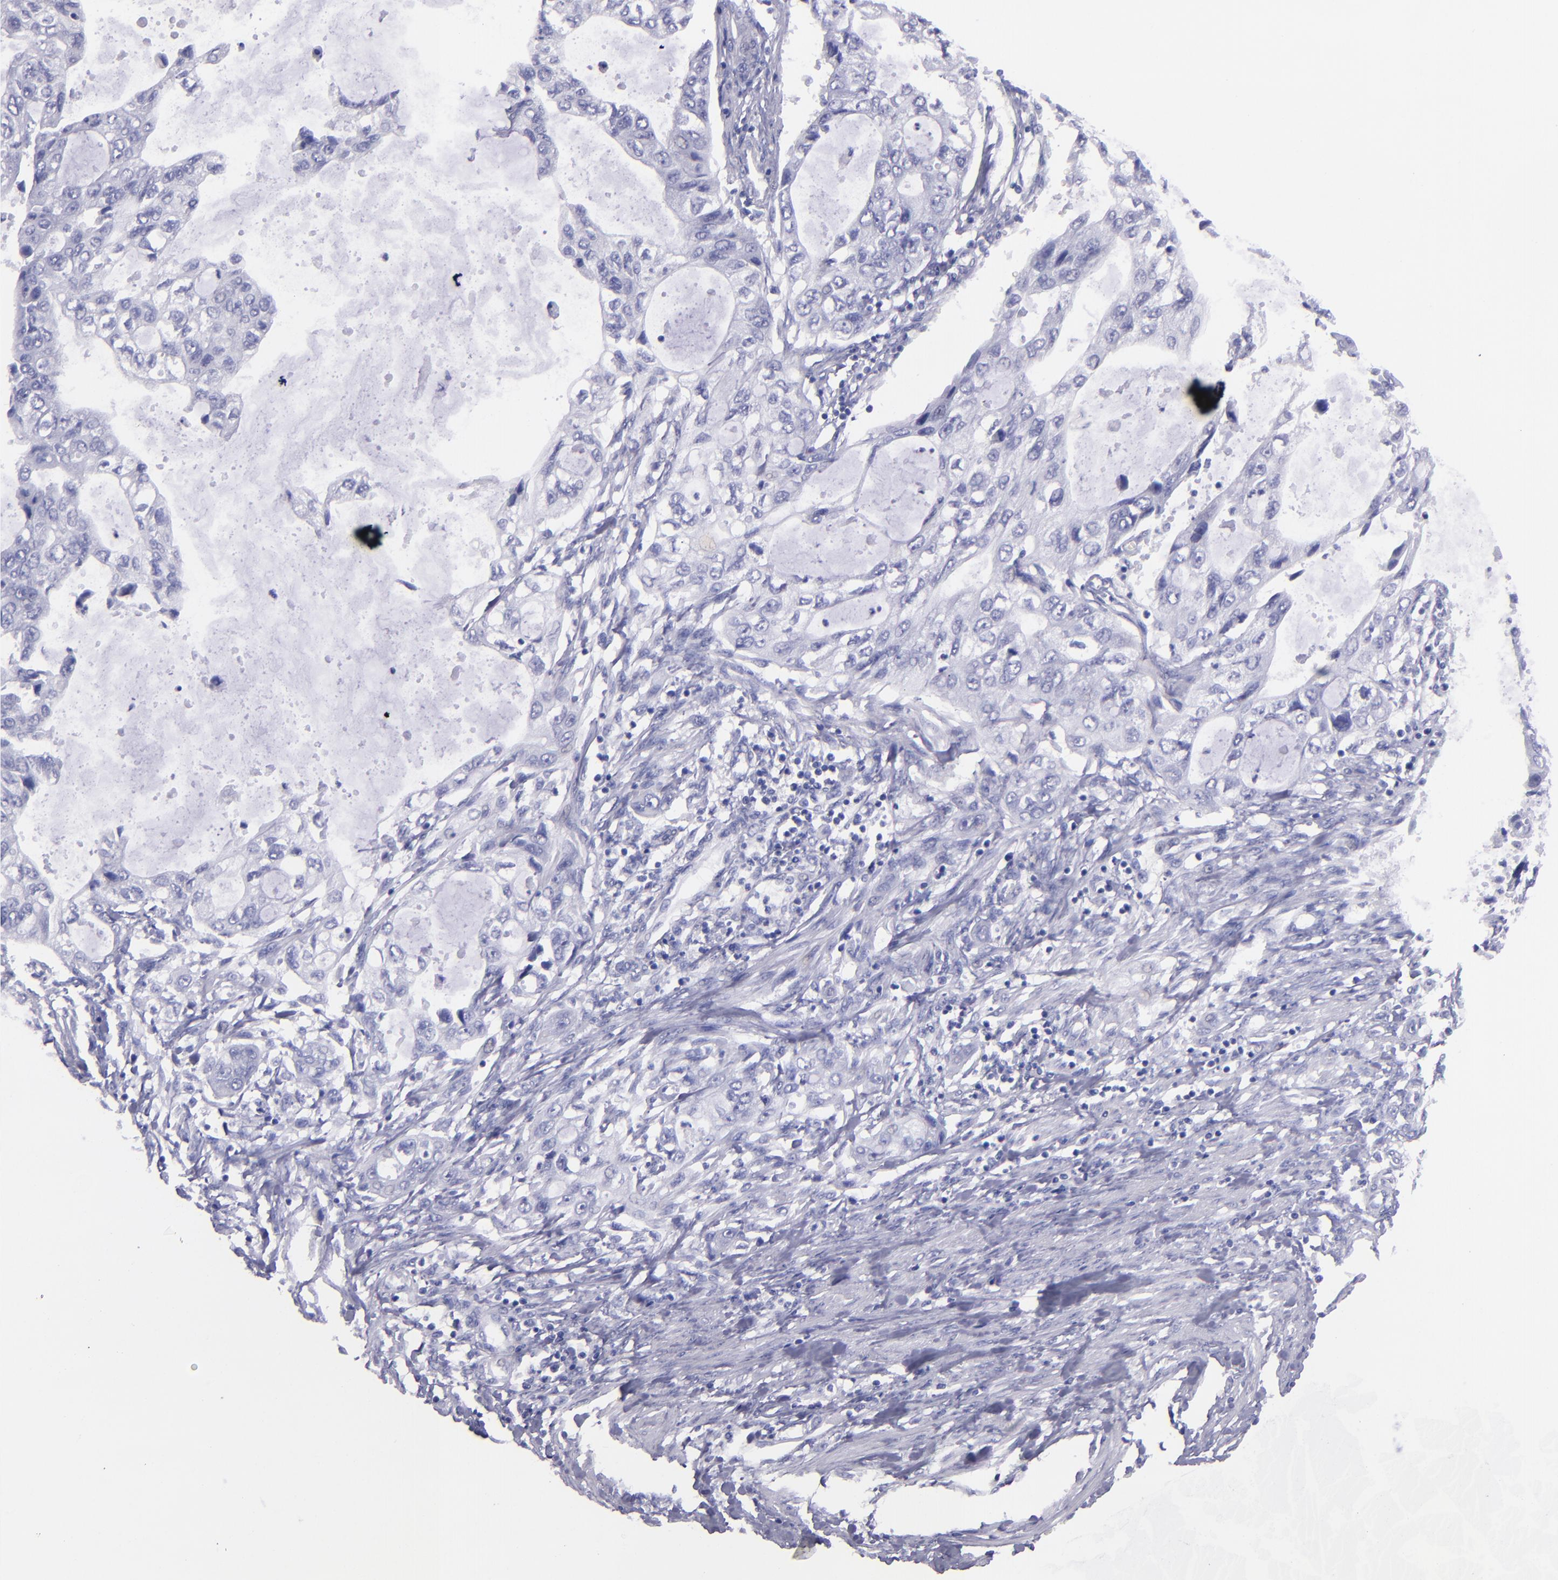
{"staining": {"intensity": "negative", "quantity": "none", "location": "none"}, "tissue": "stomach cancer", "cell_type": "Tumor cells", "image_type": "cancer", "snomed": [{"axis": "morphology", "description": "Adenocarcinoma, NOS"}, {"axis": "topography", "description": "Stomach, upper"}], "caption": "Tumor cells are negative for brown protein staining in adenocarcinoma (stomach).", "gene": "TNNT3", "patient": {"sex": "female", "age": 52}}